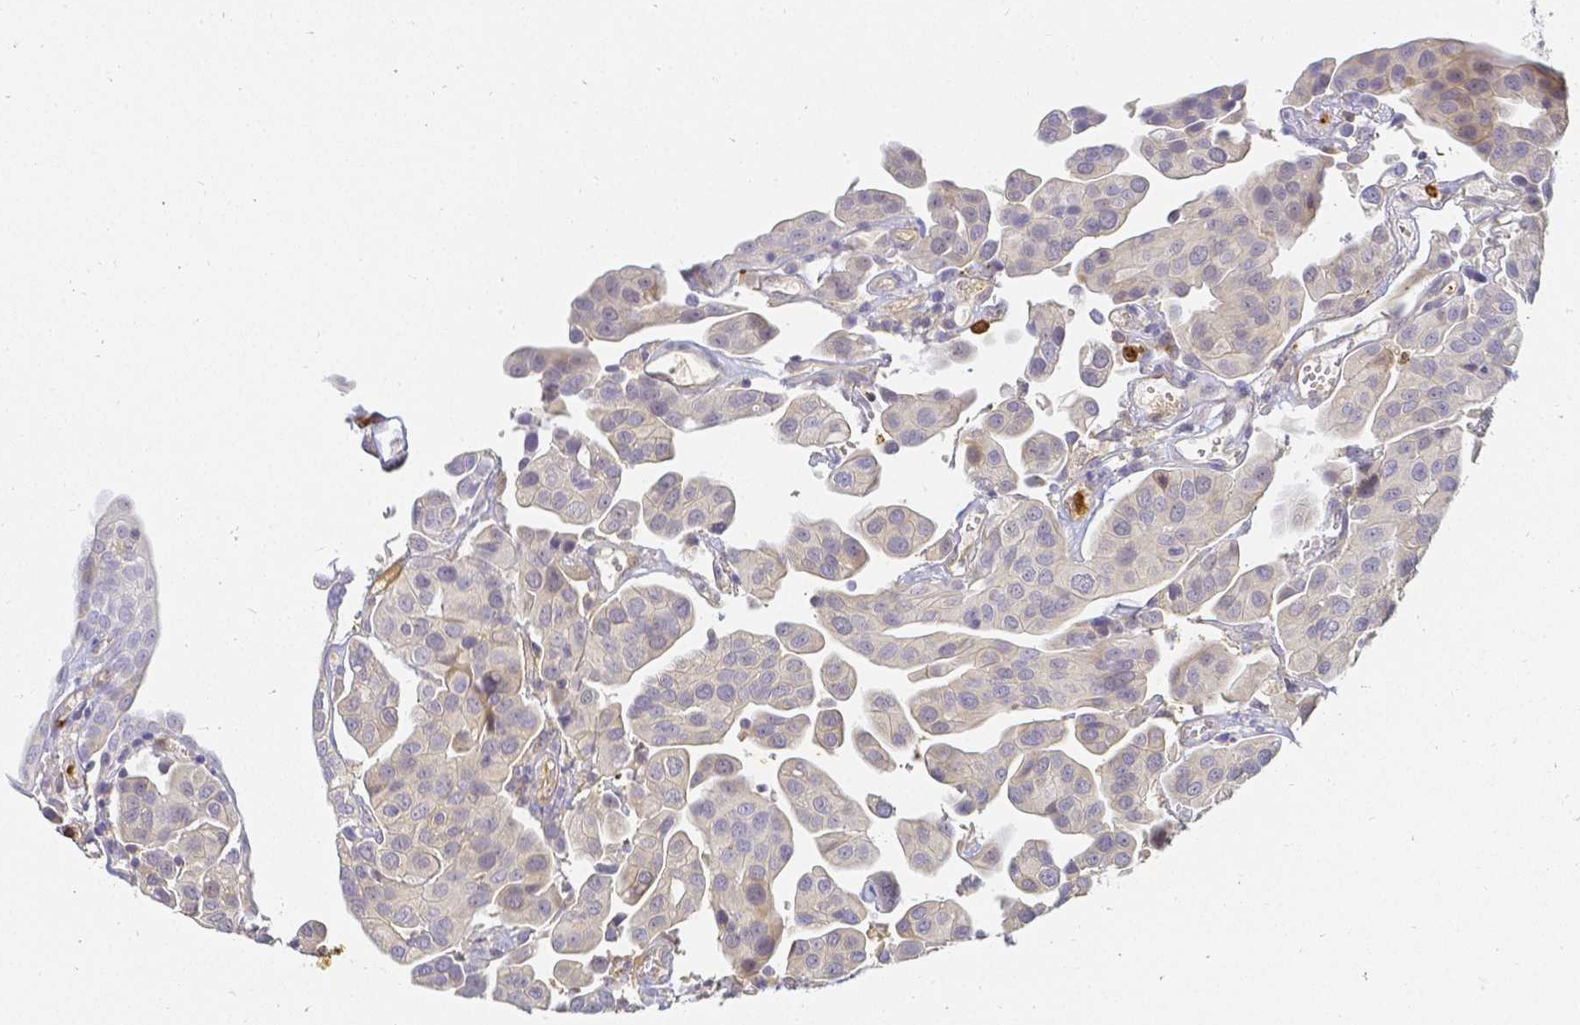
{"staining": {"intensity": "negative", "quantity": "none", "location": "none"}, "tissue": "renal cancer", "cell_type": "Tumor cells", "image_type": "cancer", "snomed": [{"axis": "morphology", "description": "Adenocarcinoma, NOS"}, {"axis": "topography", "description": "Urinary bladder"}], "caption": "The micrograph shows no significant expression in tumor cells of renal adenocarcinoma.", "gene": "KCNH1", "patient": {"sex": "male", "age": 61}}